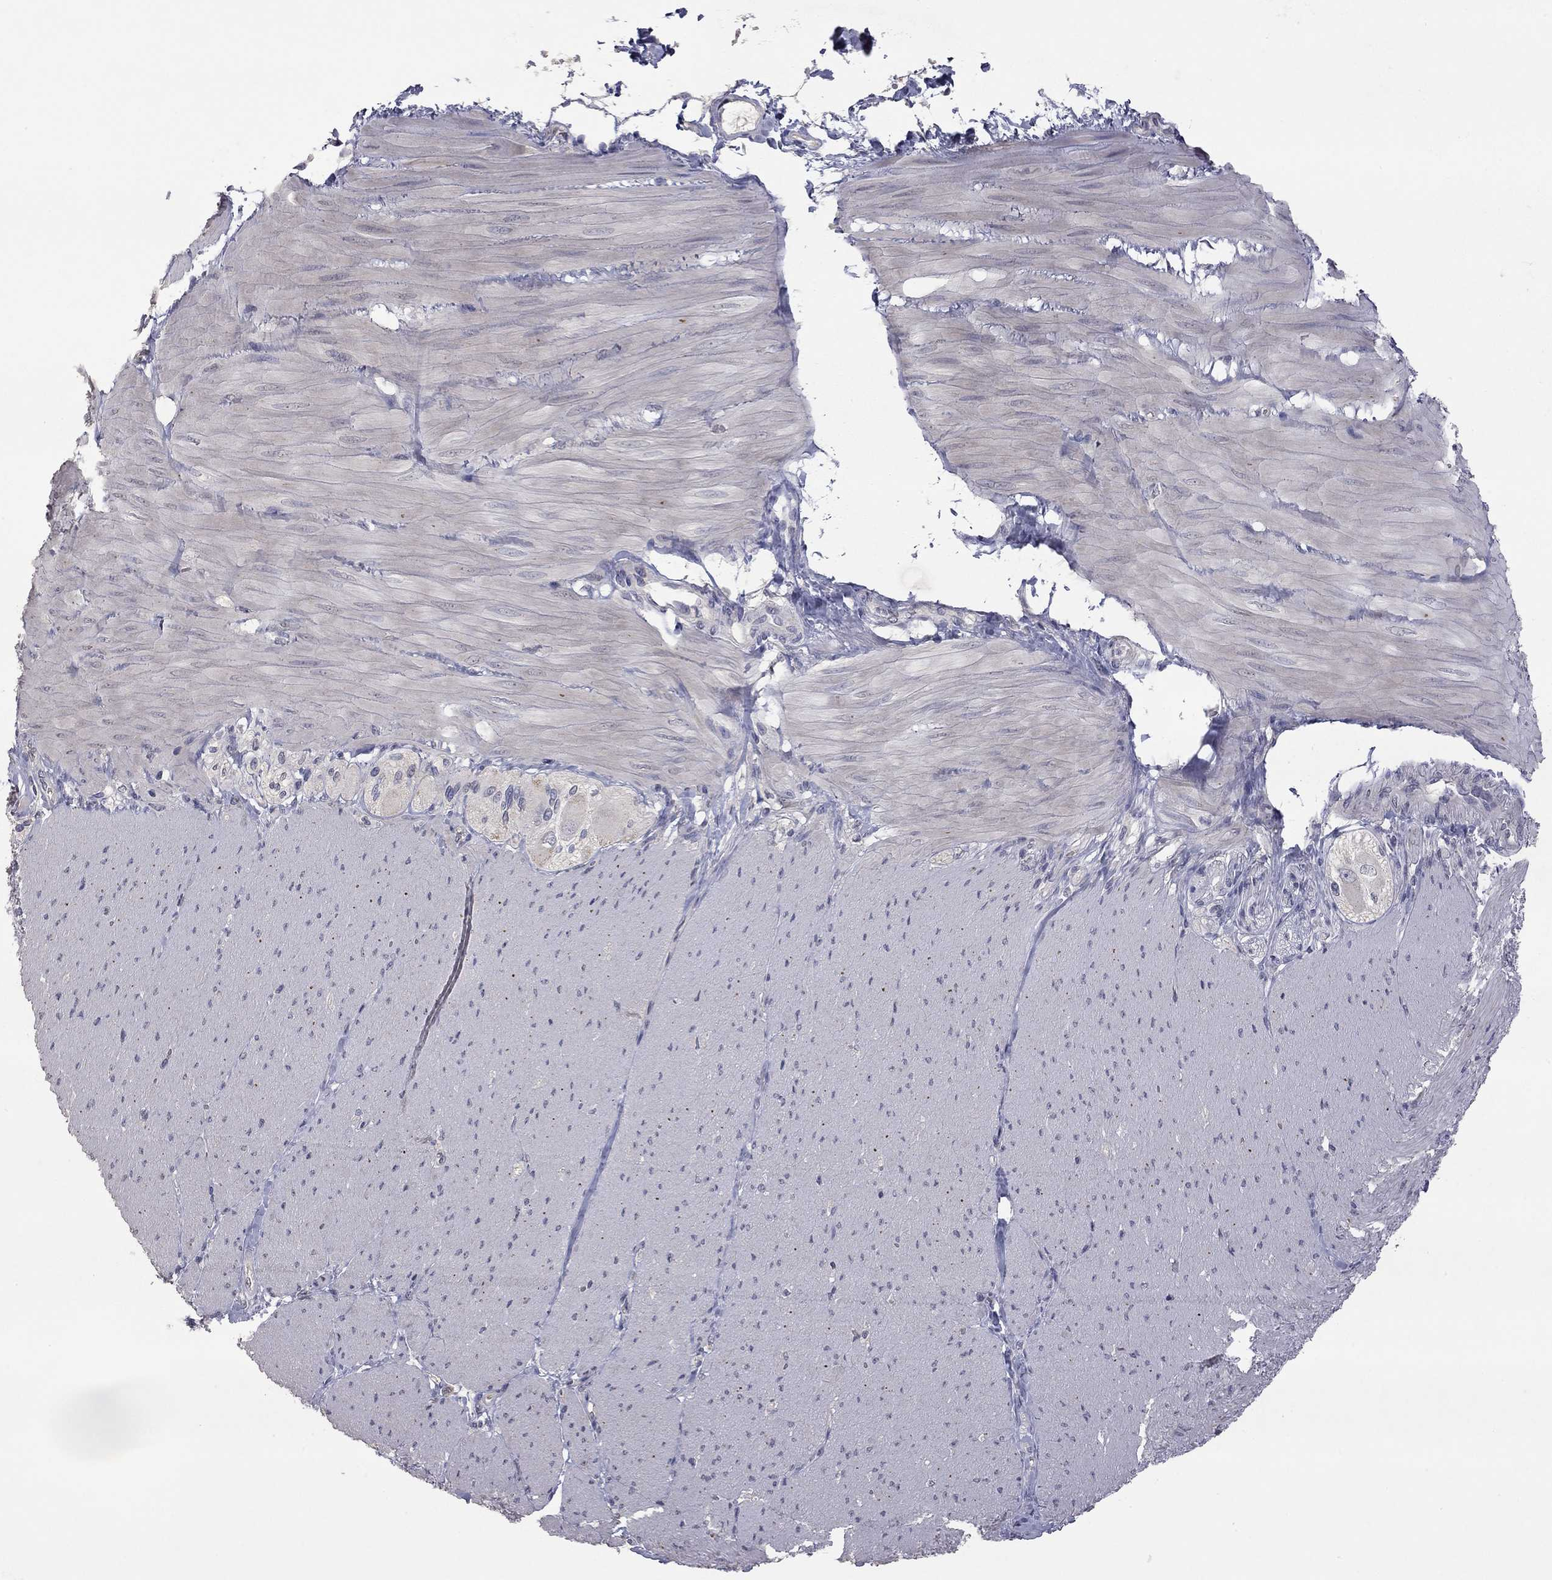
{"staining": {"intensity": "negative", "quantity": "none", "location": "none"}, "tissue": "adipose tissue", "cell_type": "Adipocytes", "image_type": "normal", "snomed": [{"axis": "morphology", "description": "Normal tissue, NOS"}, {"axis": "topography", "description": "Smooth muscle"}, {"axis": "topography", "description": "Duodenum"}, {"axis": "topography", "description": "Peripheral nerve tissue"}], "caption": "The image demonstrates no staining of adipocytes in unremarkable adipose tissue. The staining is performed using DAB (3,3'-diaminobenzidine) brown chromogen with nuclei counter-stained in using hematoxylin.", "gene": "SYT12", "patient": {"sex": "female", "age": 61}}